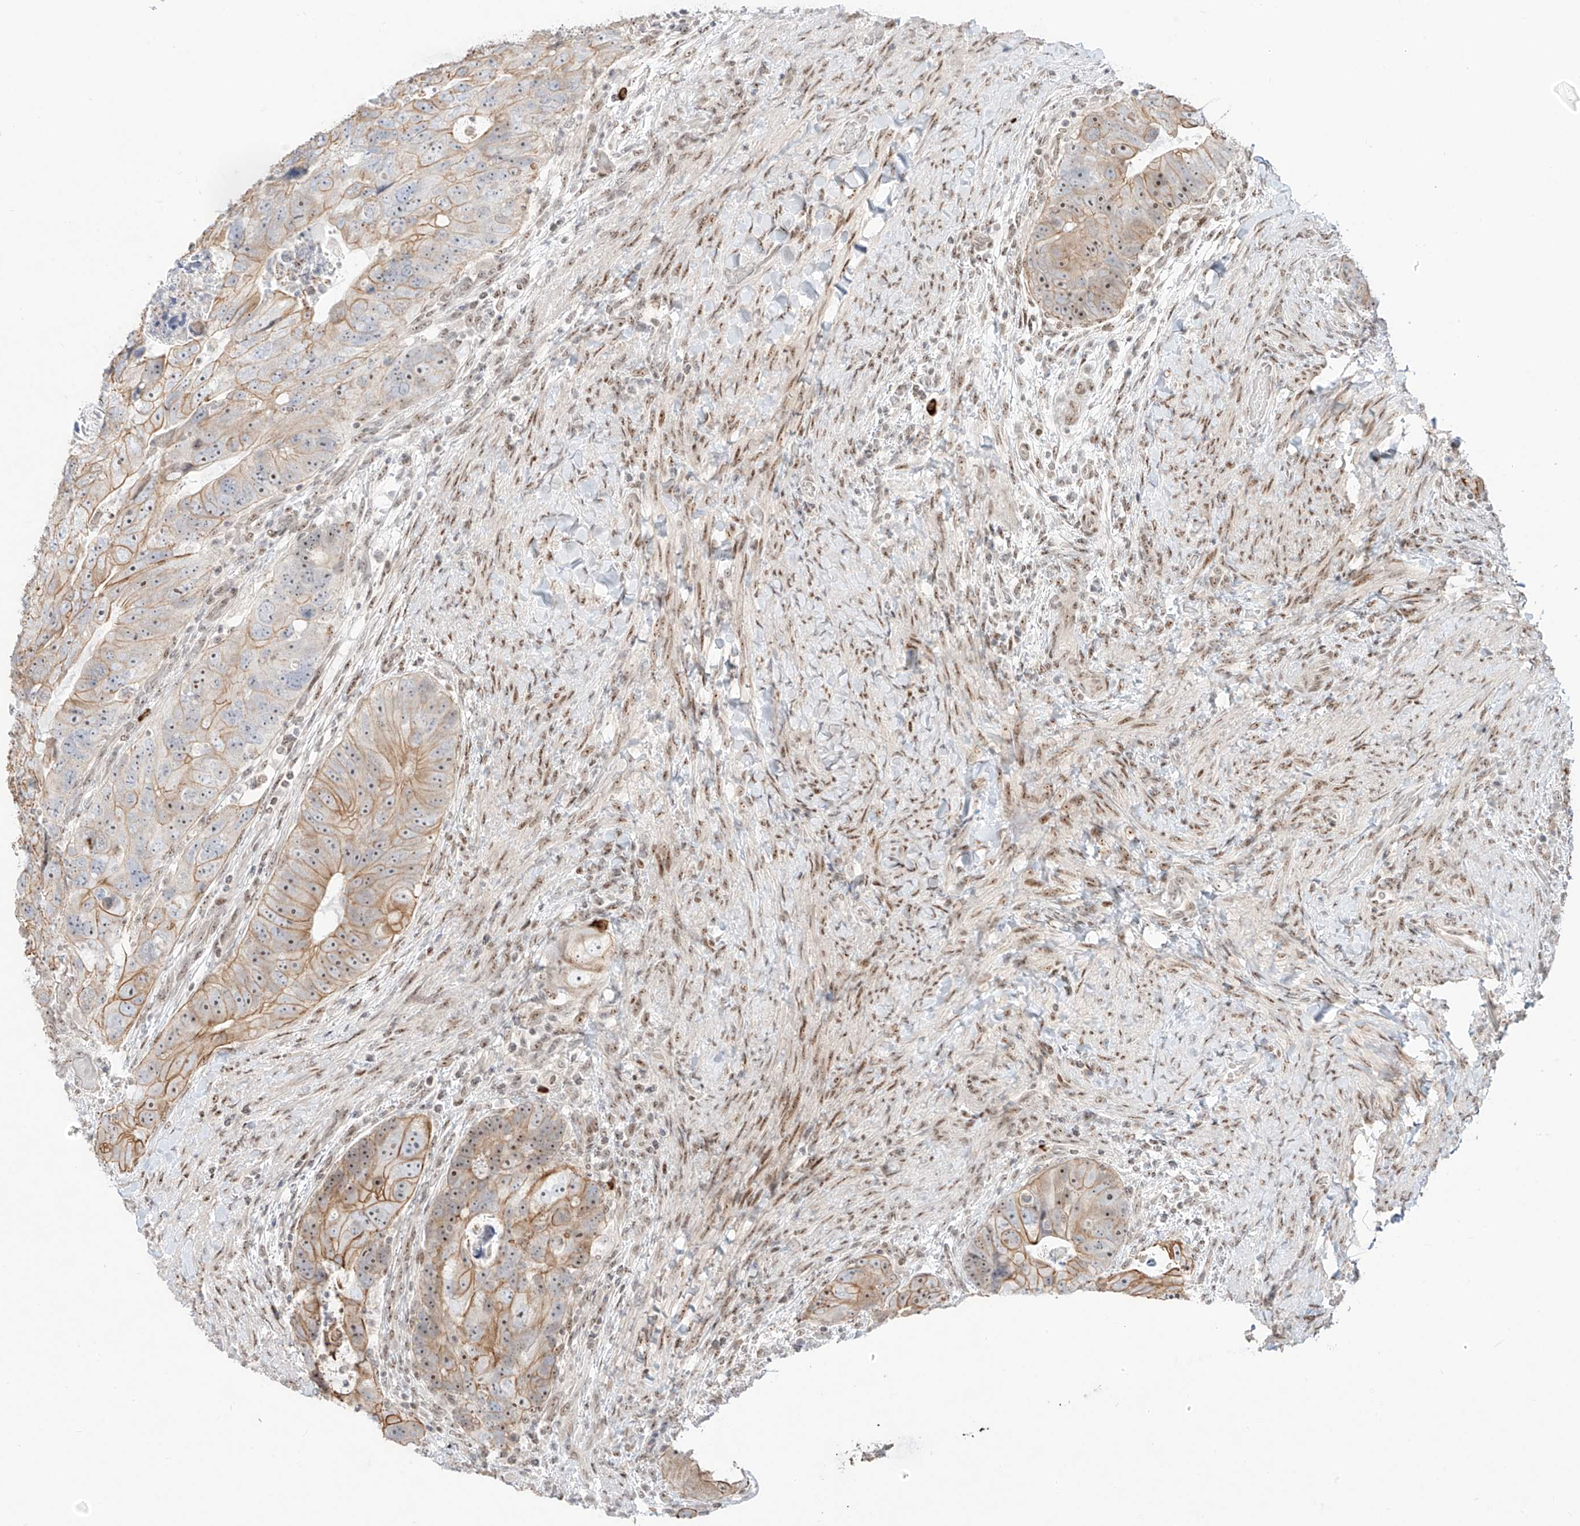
{"staining": {"intensity": "moderate", "quantity": ">75%", "location": "cytoplasmic/membranous,nuclear"}, "tissue": "colorectal cancer", "cell_type": "Tumor cells", "image_type": "cancer", "snomed": [{"axis": "morphology", "description": "Adenocarcinoma, NOS"}, {"axis": "topography", "description": "Rectum"}], "caption": "The photomicrograph displays a brown stain indicating the presence of a protein in the cytoplasmic/membranous and nuclear of tumor cells in colorectal adenocarcinoma.", "gene": "ZNF512", "patient": {"sex": "male", "age": 59}}